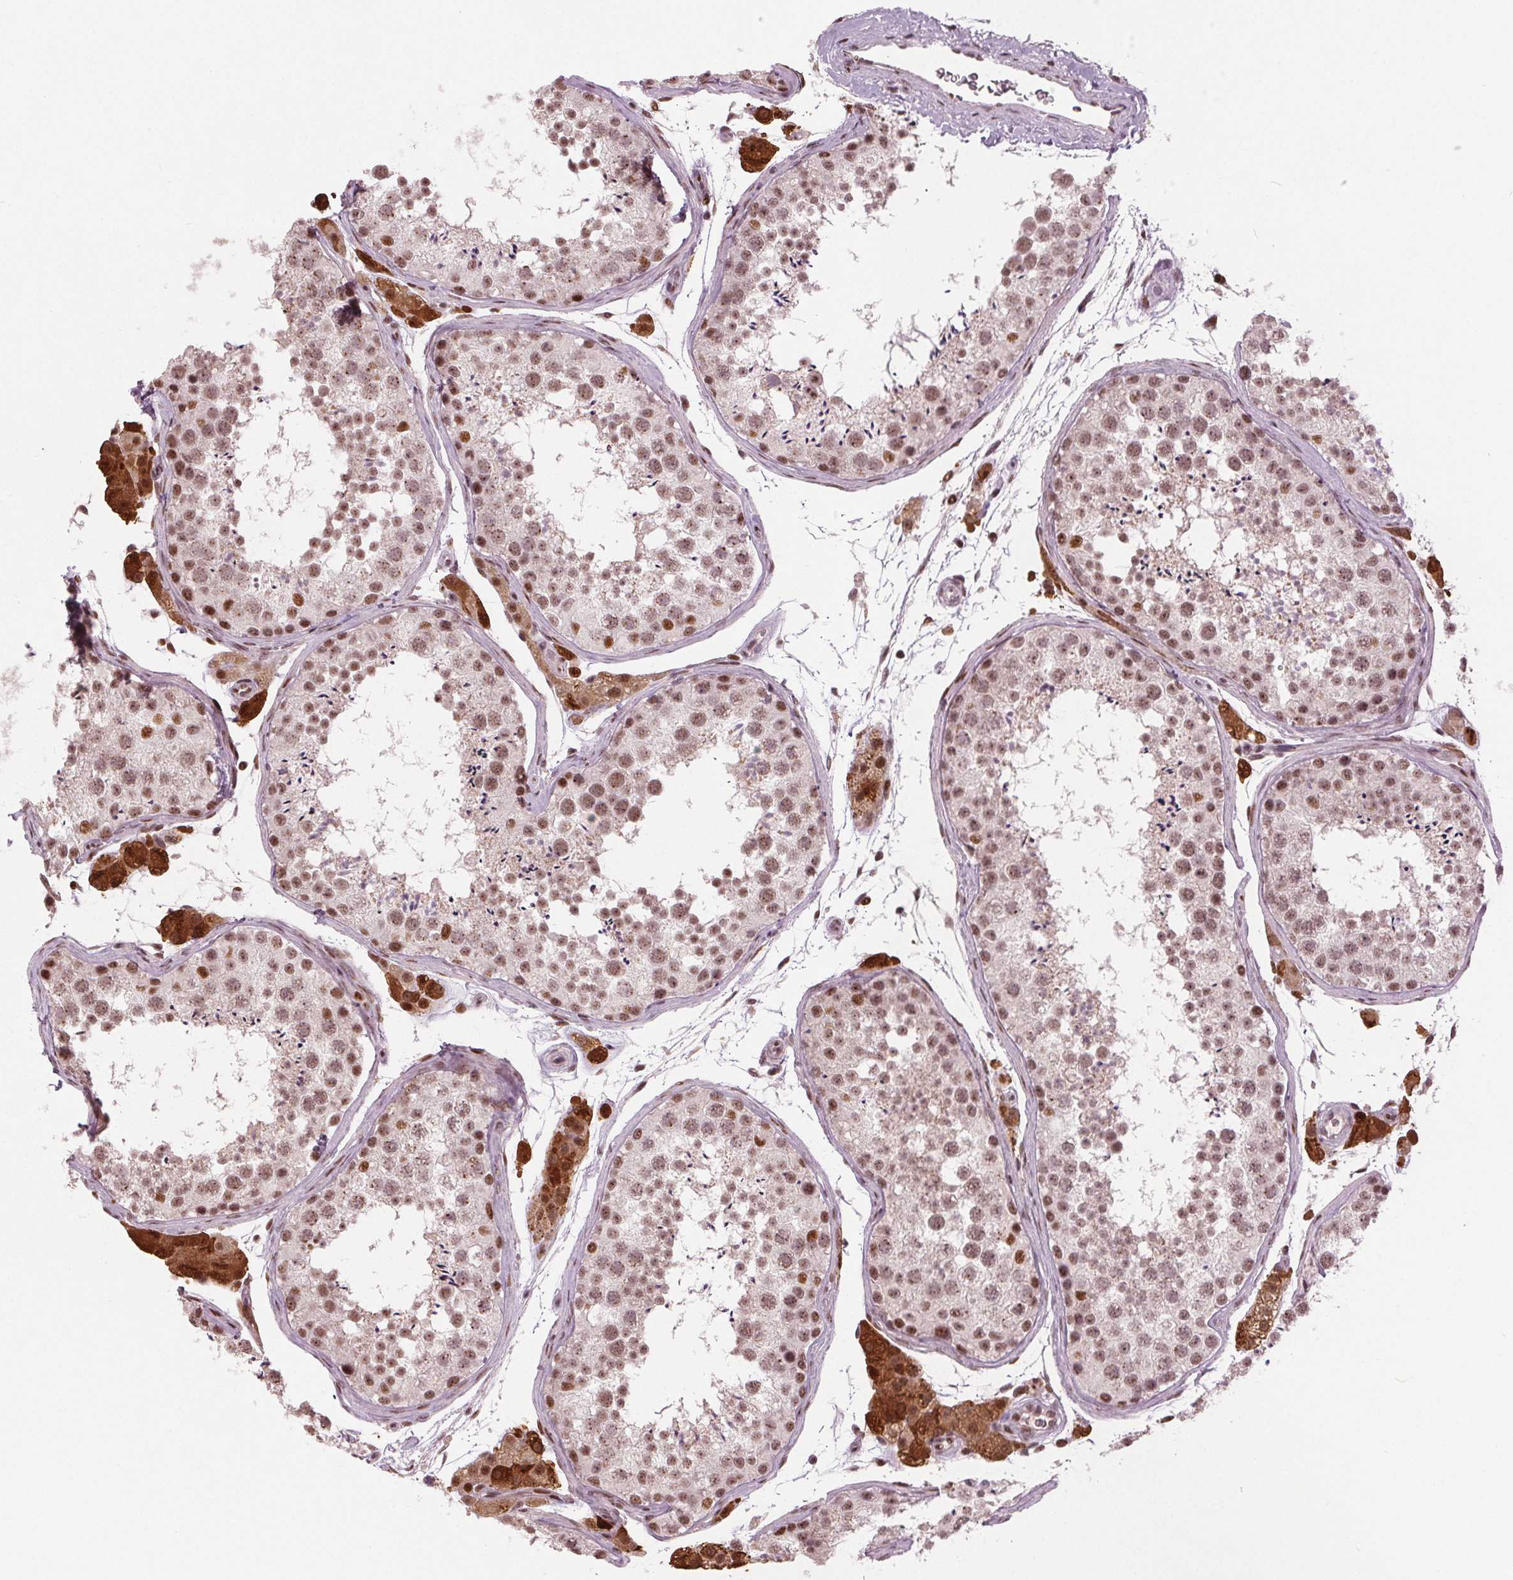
{"staining": {"intensity": "moderate", "quantity": ">75%", "location": "nuclear"}, "tissue": "testis", "cell_type": "Cells in seminiferous ducts", "image_type": "normal", "snomed": [{"axis": "morphology", "description": "Normal tissue, NOS"}, {"axis": "topography", "description": "Testis"}], "caption": "Immunohistochemistry (IHC) (DAB) staining of benign human testis displays moderate nuclear protein positivity in approximately >75% of cells in seminiferous ducts.", "gene": "TTC34", "patient": {"sex": "male", "age": 41}}